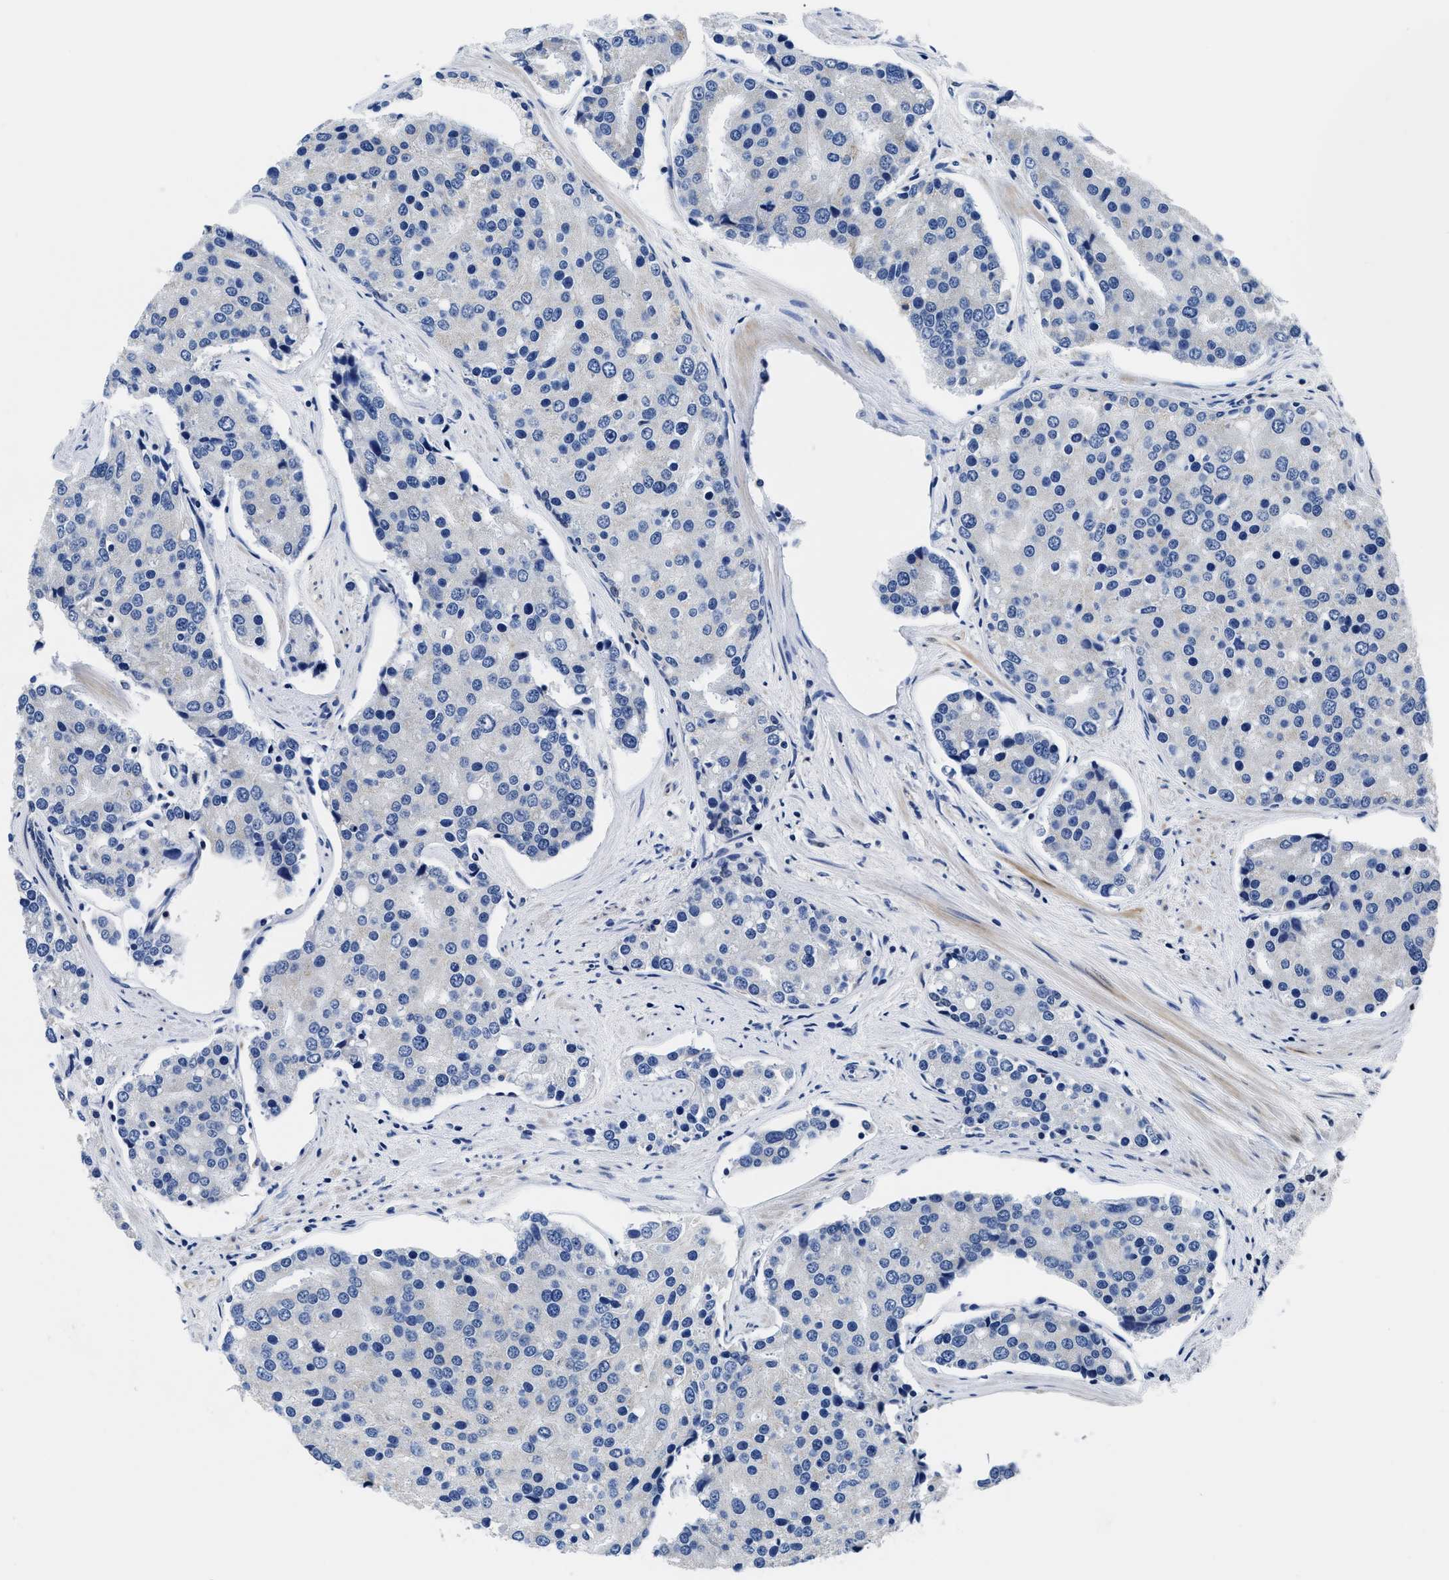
{"staining": {"intensity": "negative", "quantity": "none", "location": "none"}, "tissue": "prostate cancer", "cell_type": "Tumor cells", "image_type": "cancer", "snomed": [{"axis": "morphology", "description": "Adenocarcinoma, High grade"}, {"axis": "topography", "description": "Prostate"}], "caption": "High power microscopy photomicrograph of an IHC photomicrograph of prostate high-grade adenocarcinoma, revealing no significant staining in tumor cells.", "gene": "SLC35F1", "patient": {"sex": "male", "age": 50}}